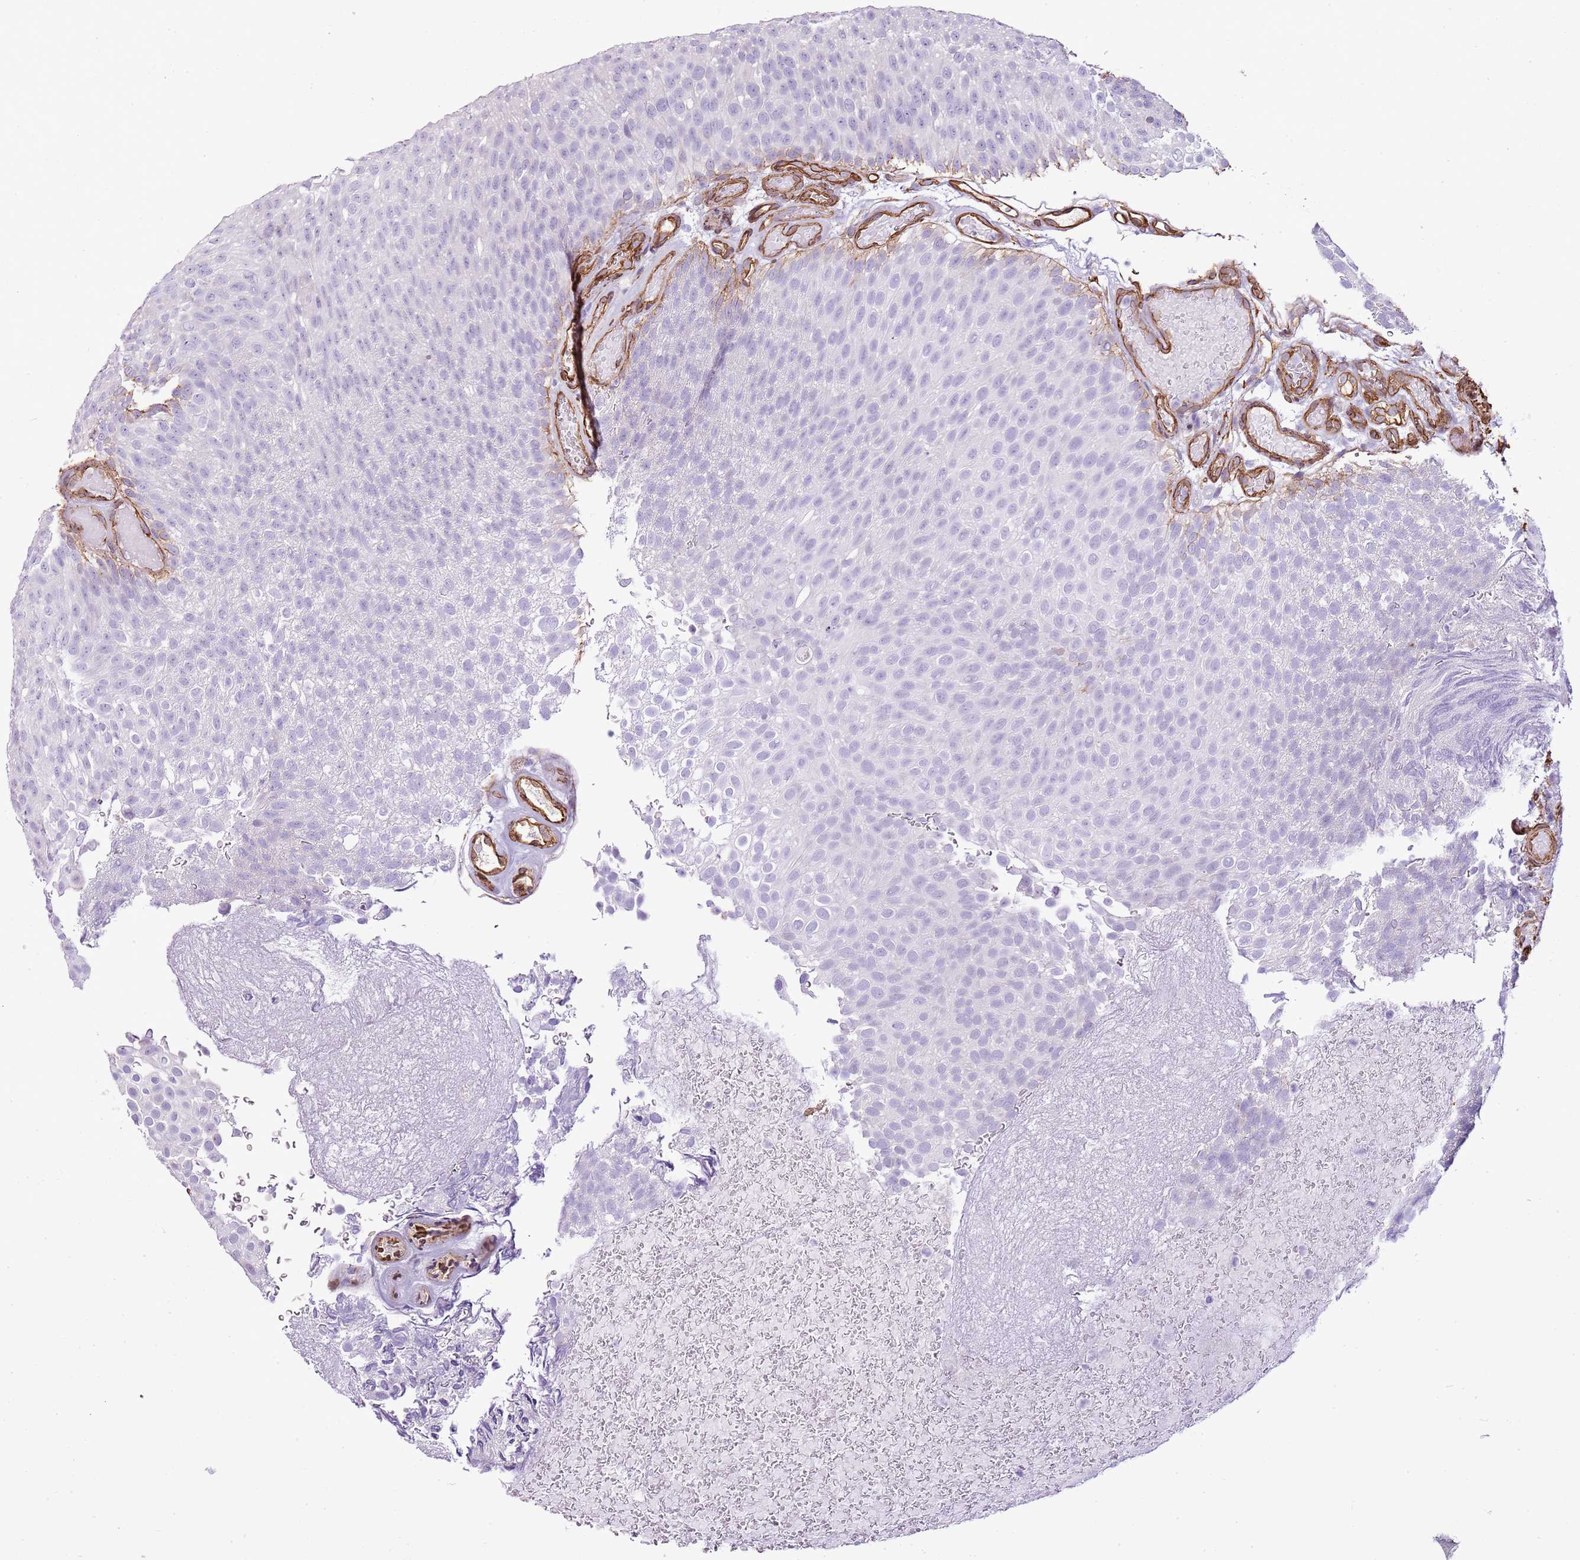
{"staining": {"intensity": "negative", "quantity": "none", "location": "none"}, "tissue": "urothelial cancer", "cell_type": "Tumor cells", "image_type": "cancer", "snomed": [{"axis": "morphology", "description": "Urothelial carcinoma, Low grade"}, {"axis": "topography", "description": "Urinary bladder"}], "caption": "The micrograph exhibits no significant positivity in tumor cells of urothelial cancer.", "gene": "CTDSPL", "patient": {"sex": "male", "age": 78}}